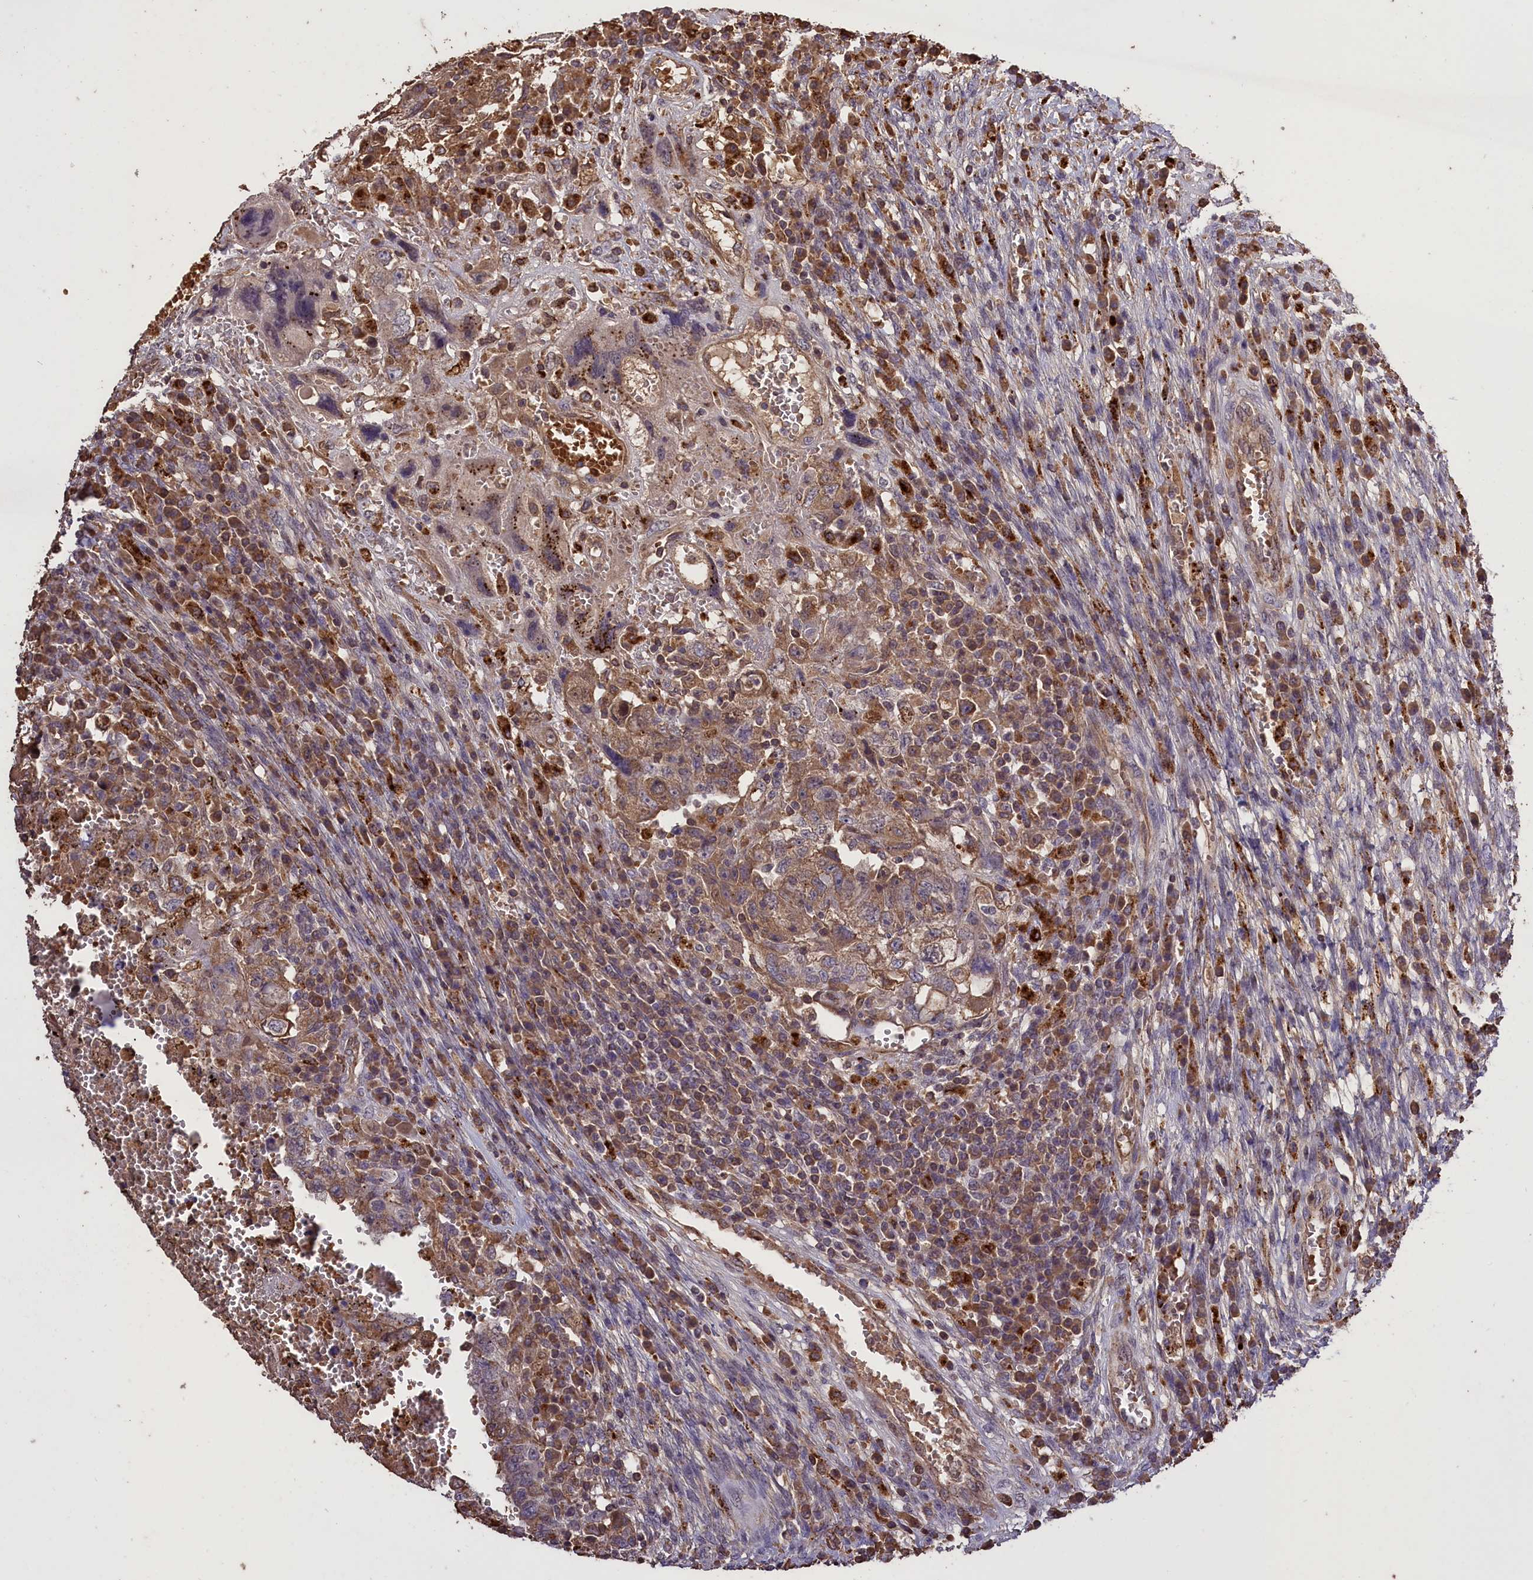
{"staining": {"intensity": "moderate", "quantity": "25%-75%", "location": "cytoplasmic/membranous"}, "tissue": "testis cancer", "cell_type": "Tumor cells", "image_type": "cancer", "snomed": [{"axis": "morphology", "description": "Carcinoma, Embryonal, NOS"}, {"axis": "topography", "description": "Testis"}], "caption": "An image of embryonal carcinoma (testis) stained for a protein displays moderate cytoplasmic/membranous brown staining in tumor cells.", "gene": "CLRN2", "patient": {"sex": "male", "age": 26}}